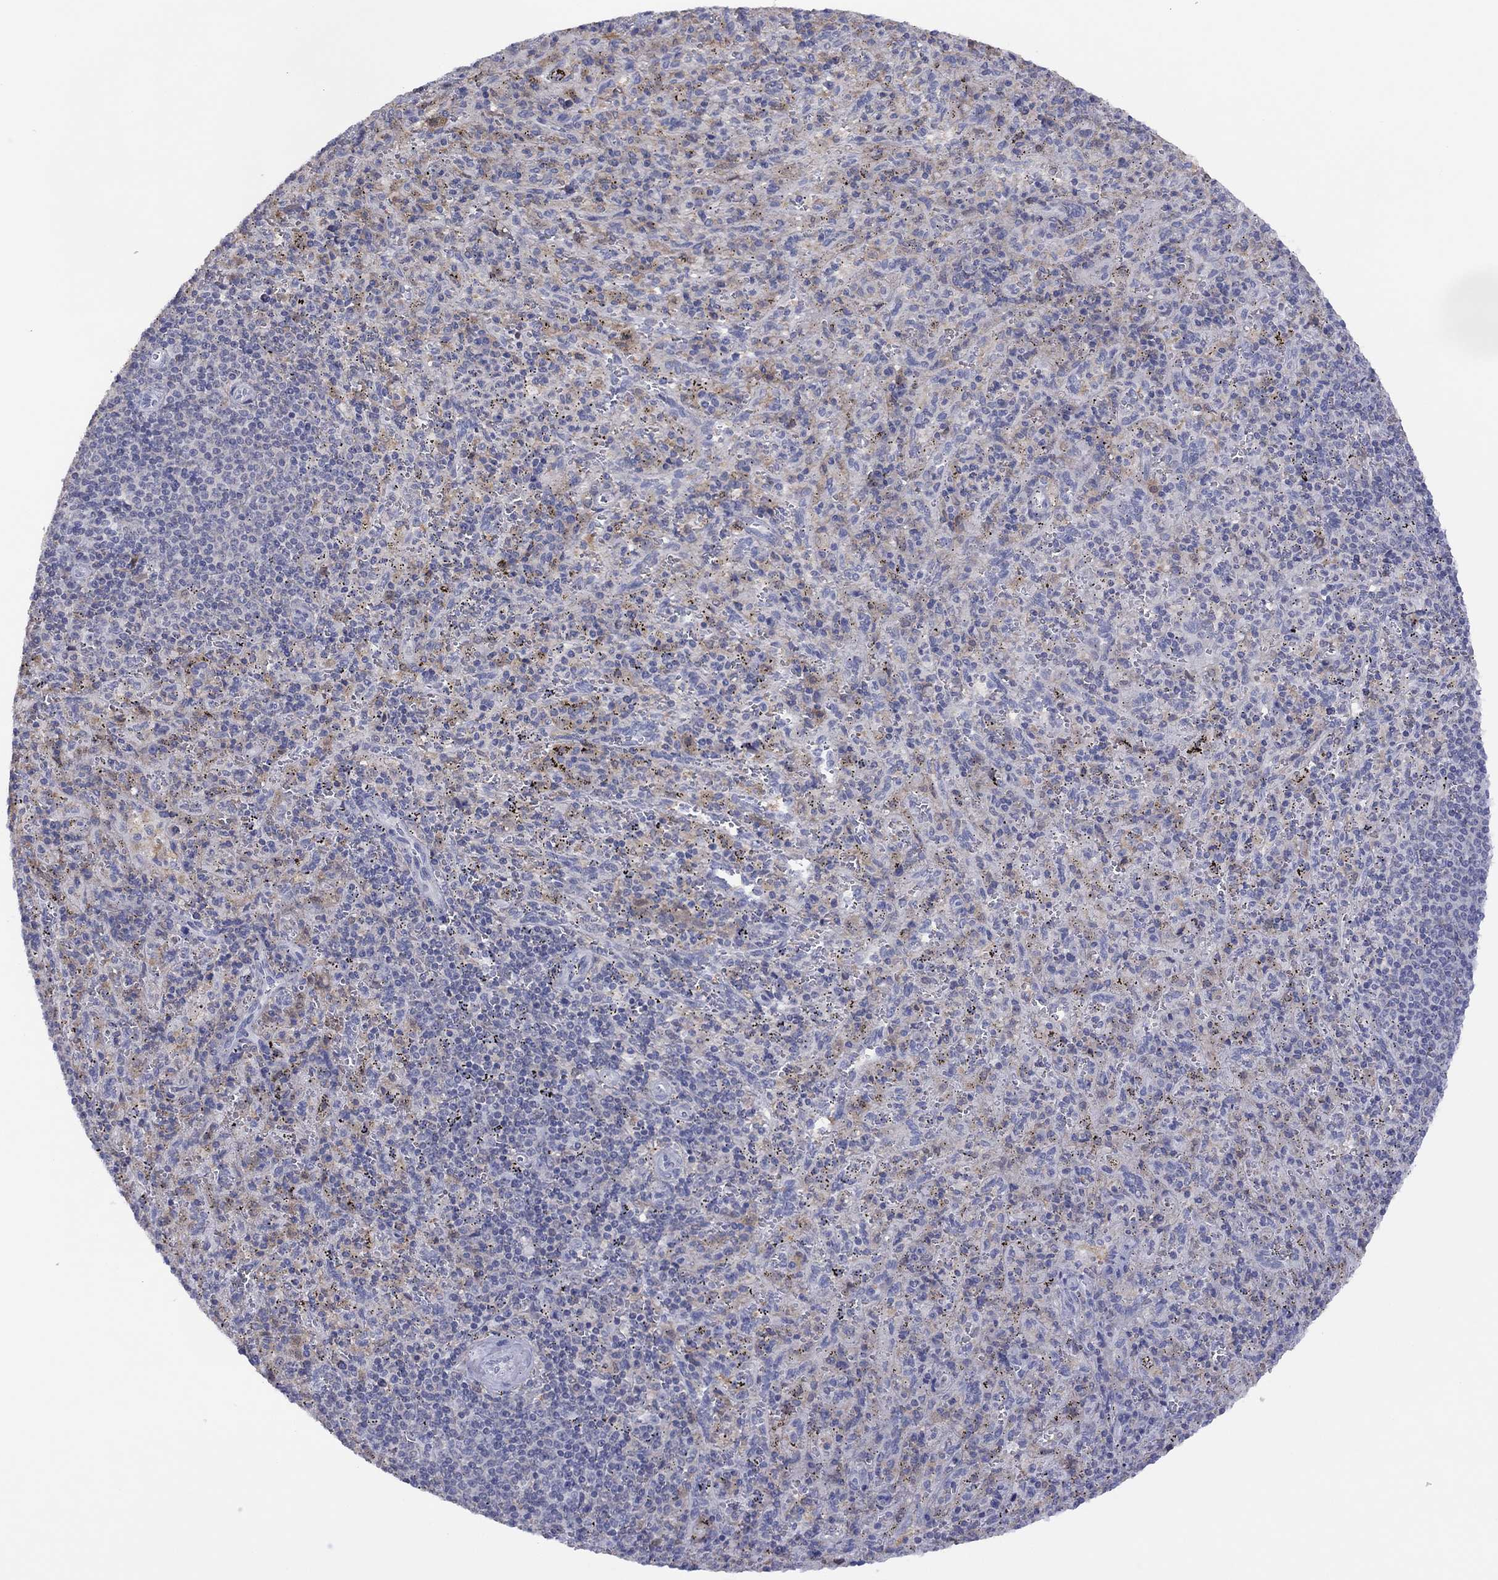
{"staining": {"intensity": "weak", "quantity": "25%-75%", "location": "cytoplasmic/membranous"}, "tissue": "spleen", "cell_type": "Cells in red pulp", "image_type": "normal", "snomed": [{"axis": "morphology", "description": "Normal tissue, NOS"}, {"axis": "topography", "description": "Spleen"}], "caption": "Unremarkable spleen demonstrates weak cytoplasmic/membranous staining in about 25%-75% of cells in red pulp, visualized by immunohistochemistry. Using DAB (3,3'-diaminobenzidine) (brown) and hematoxylin (blue) stains, captured at high magnification using brightfield microscopy.", "gene": "CYP2B6", "patient": {"sex": "male", "age": 57}}